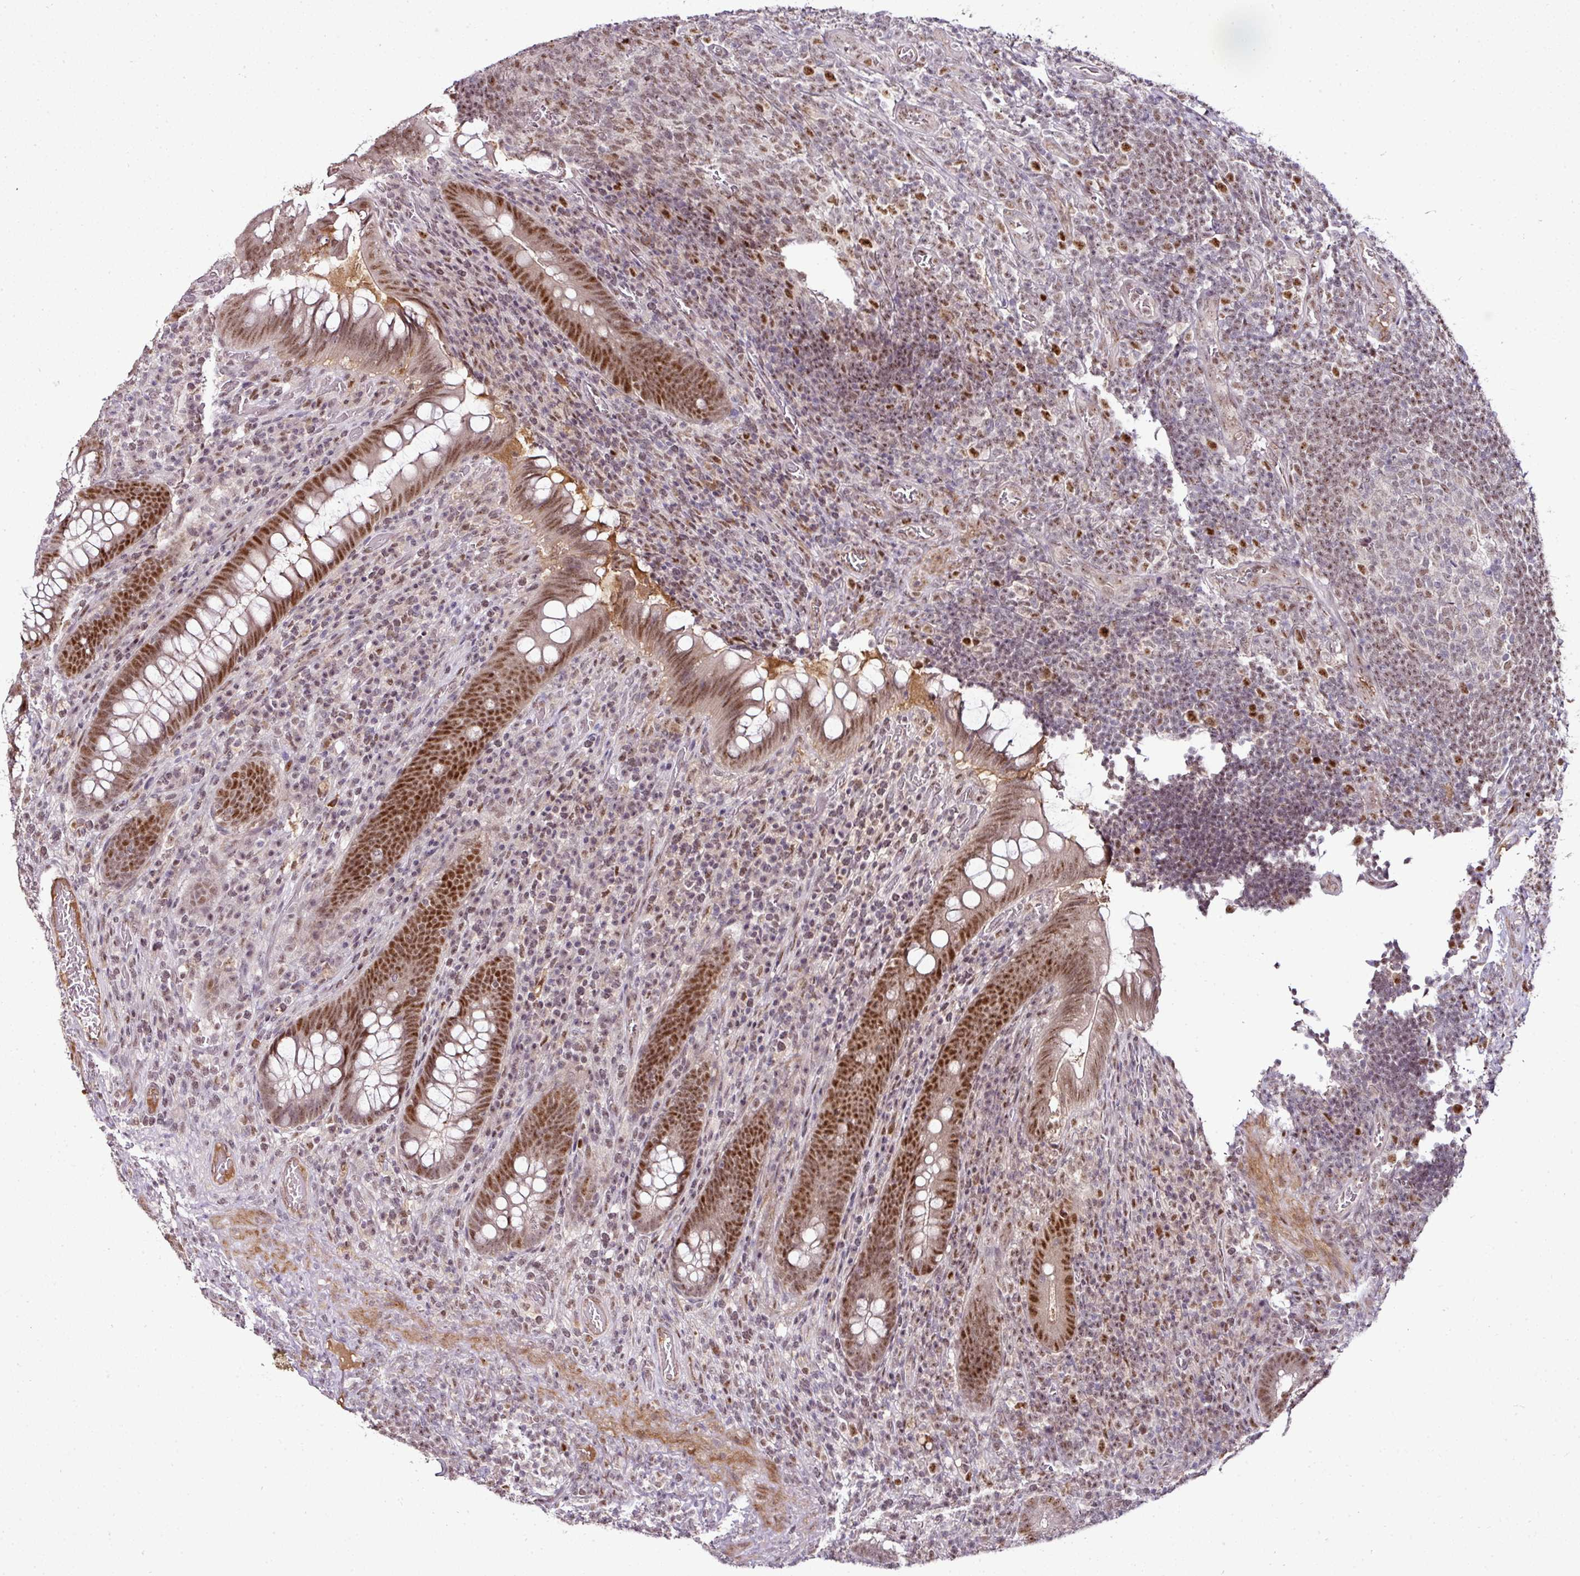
{"staining": {"intensity": "moderate", "quantity": ">75%", "location": "nuclear"}, "tissue": "appendix", "cell_type": "Glandular cells", "image_type": "normal", "snomed": [{"axis": "morphology", "description": "Normal tissue, NOS"}, {"axis": "topography", "description": "Appendix"}], "caption": "This micrograph demonstrates immunohistochemistry (IHC) staining of unremarkable appendix, with medium moderate nuclear positivity in about >75% of glandular cells.", "gene": "KLF16", "patient": {"sex": "female", "age": 43}}